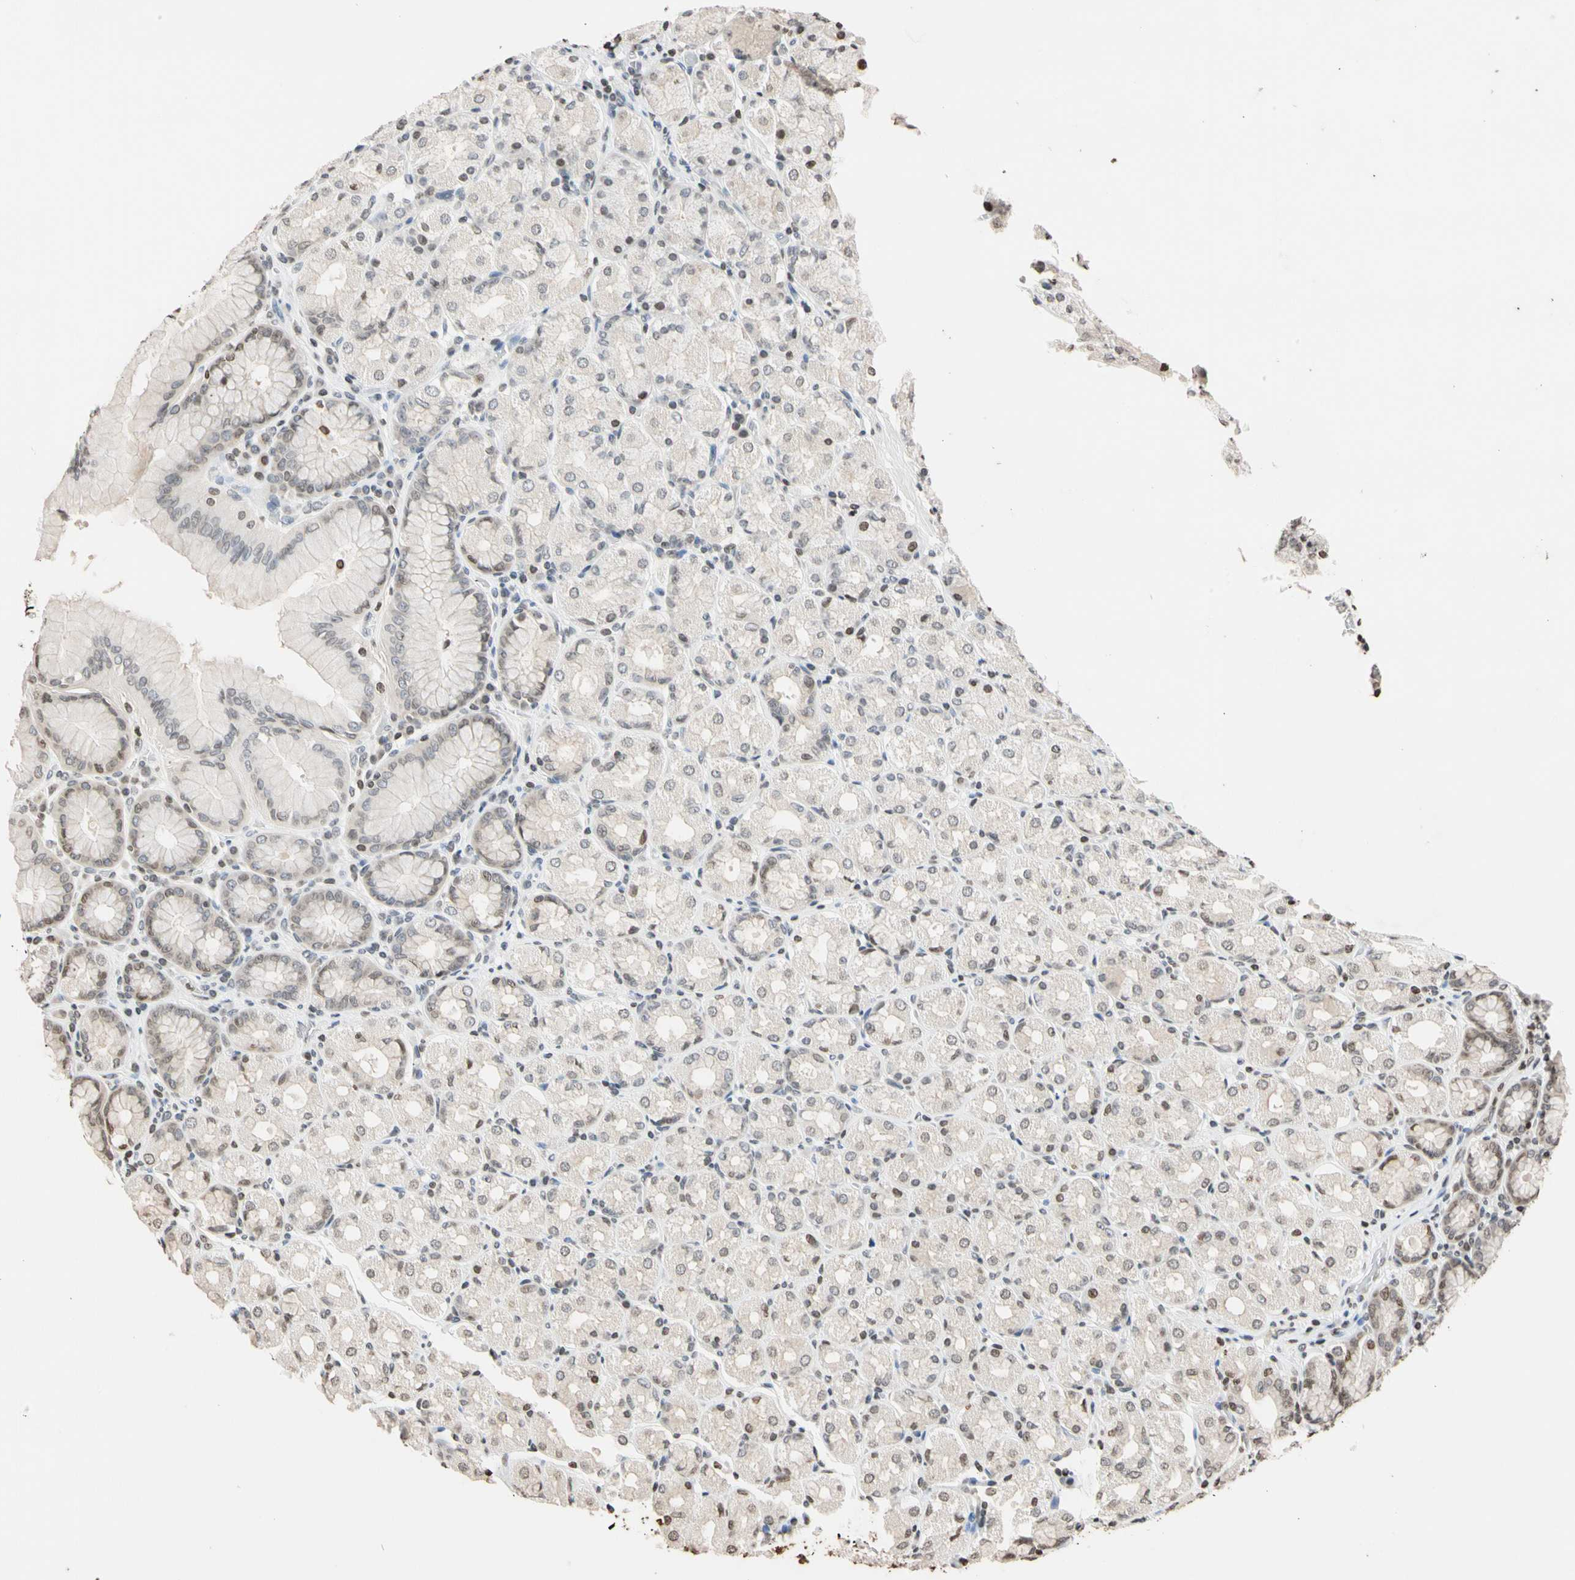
{"staining": {"intensity": "weak", "quantity": "25%-75%", "location": "cytoplasmic/membranous"}, "tissue": "stomach", "cell_type": "Glandular cells", "image_type": "normal", "snomed": [{"axis": "morphology", "description": "Normal tissue, NOS"}, {"axis": "topography", "description": "Stomach, upper"}], "caption": "Human stomach stained with a brown dye shows weak cytoplasmic/membranous positive staining in about 25%-75% of glandular cells.", "gene": "GPX4", "patient": {"sex": "male", "age": 68}}